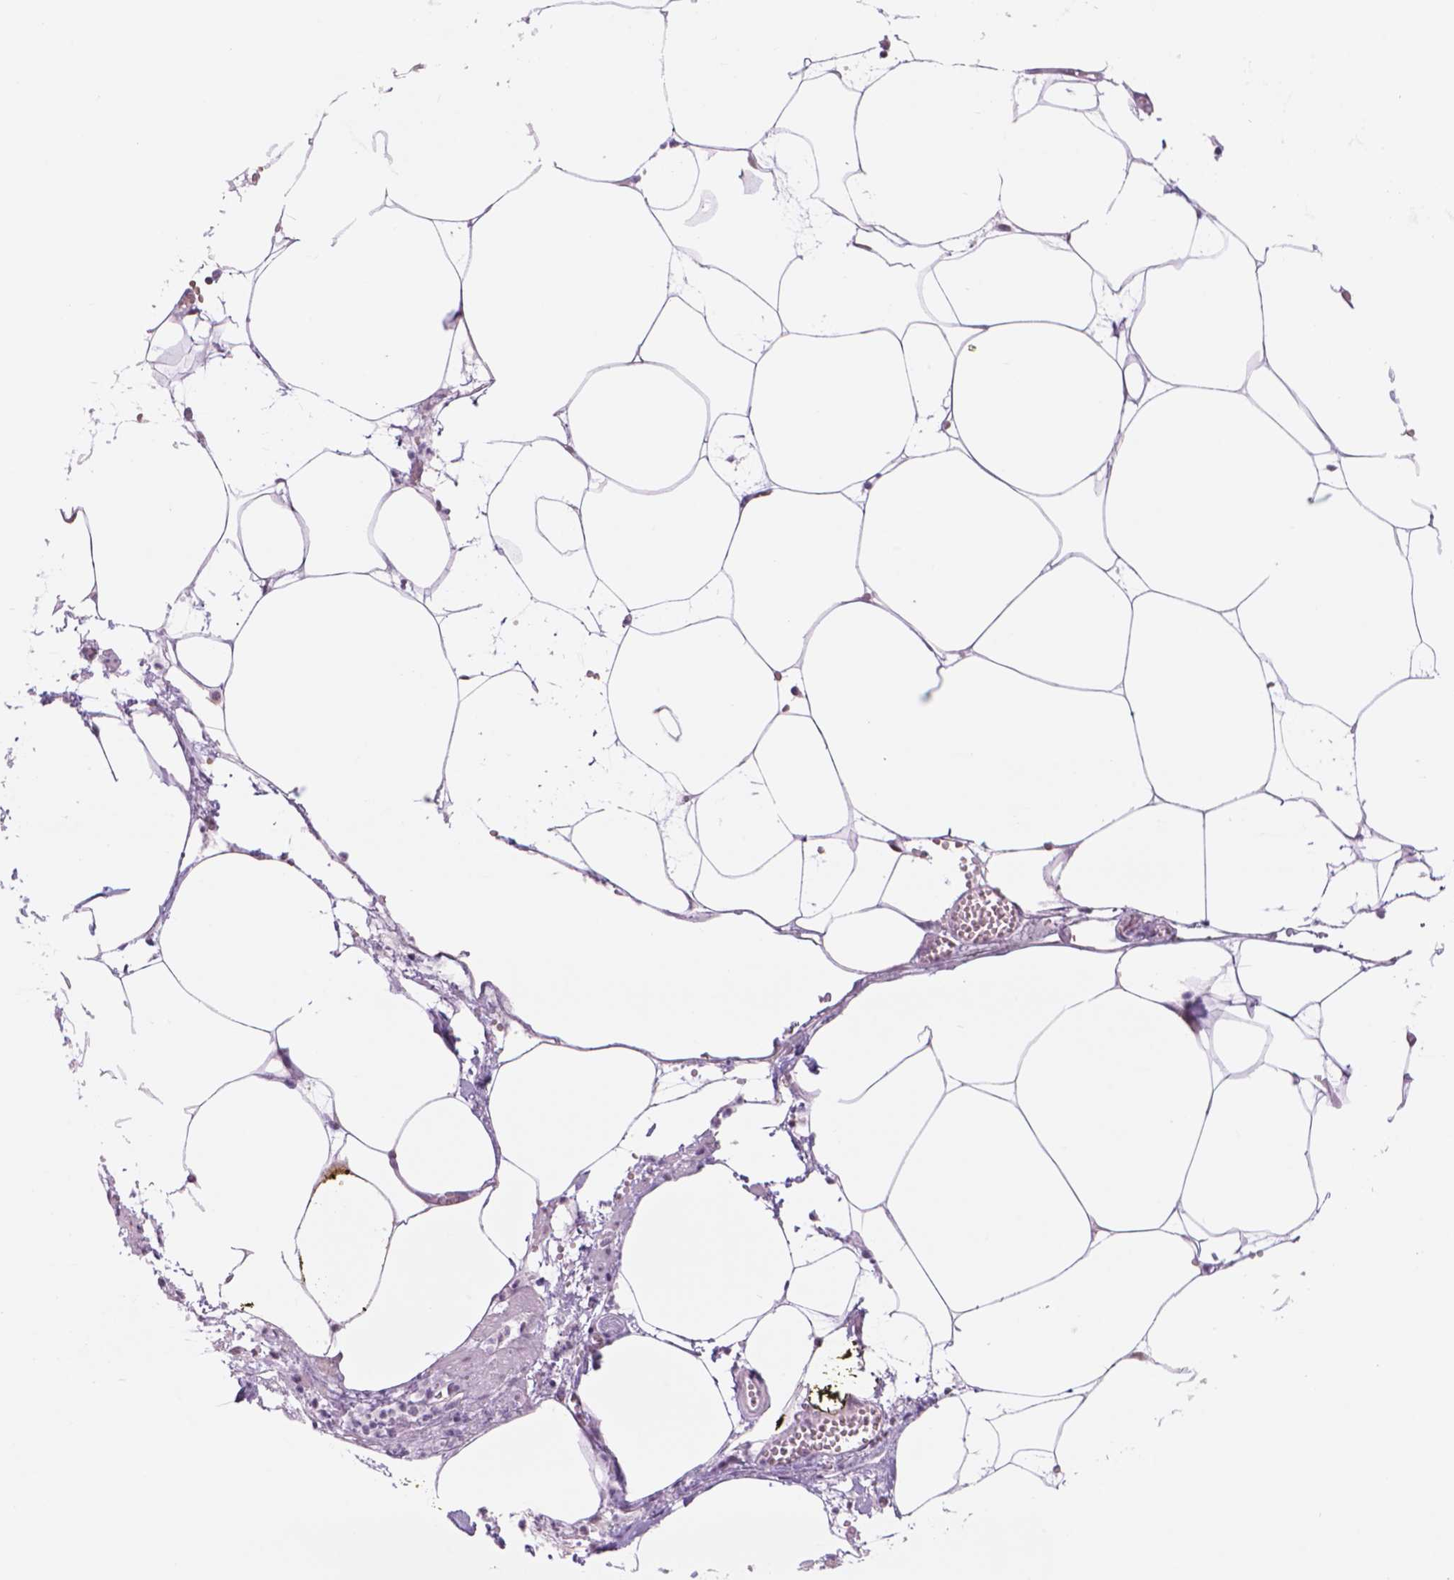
{"staining": {"intensity": "weak", "quantity": "<25%", "location": "nuclear"}, "tissue": "adipose tissue", "cell_type": "Adipocytes", "image_type": "normal", "snomed": [{"axis": "morphology", "description": "Normal tissue, NOS"}, {"axis": "topography", "description": "Adipose tissue"}, {"axis": "topography", "description": "Pancreas"}, {"axis": "topography", "description": "Peripheral nerve tissue"}], "caption": "Micrograph shows no significant protein positivity in adipocytes of unremarkable adipose tissue. (DAB (3,3'-diaminobenzidine) immunohistochemistry, high magnification).", "gene": "POLR3D", "patient": {"sex": "female", "age": 58}}